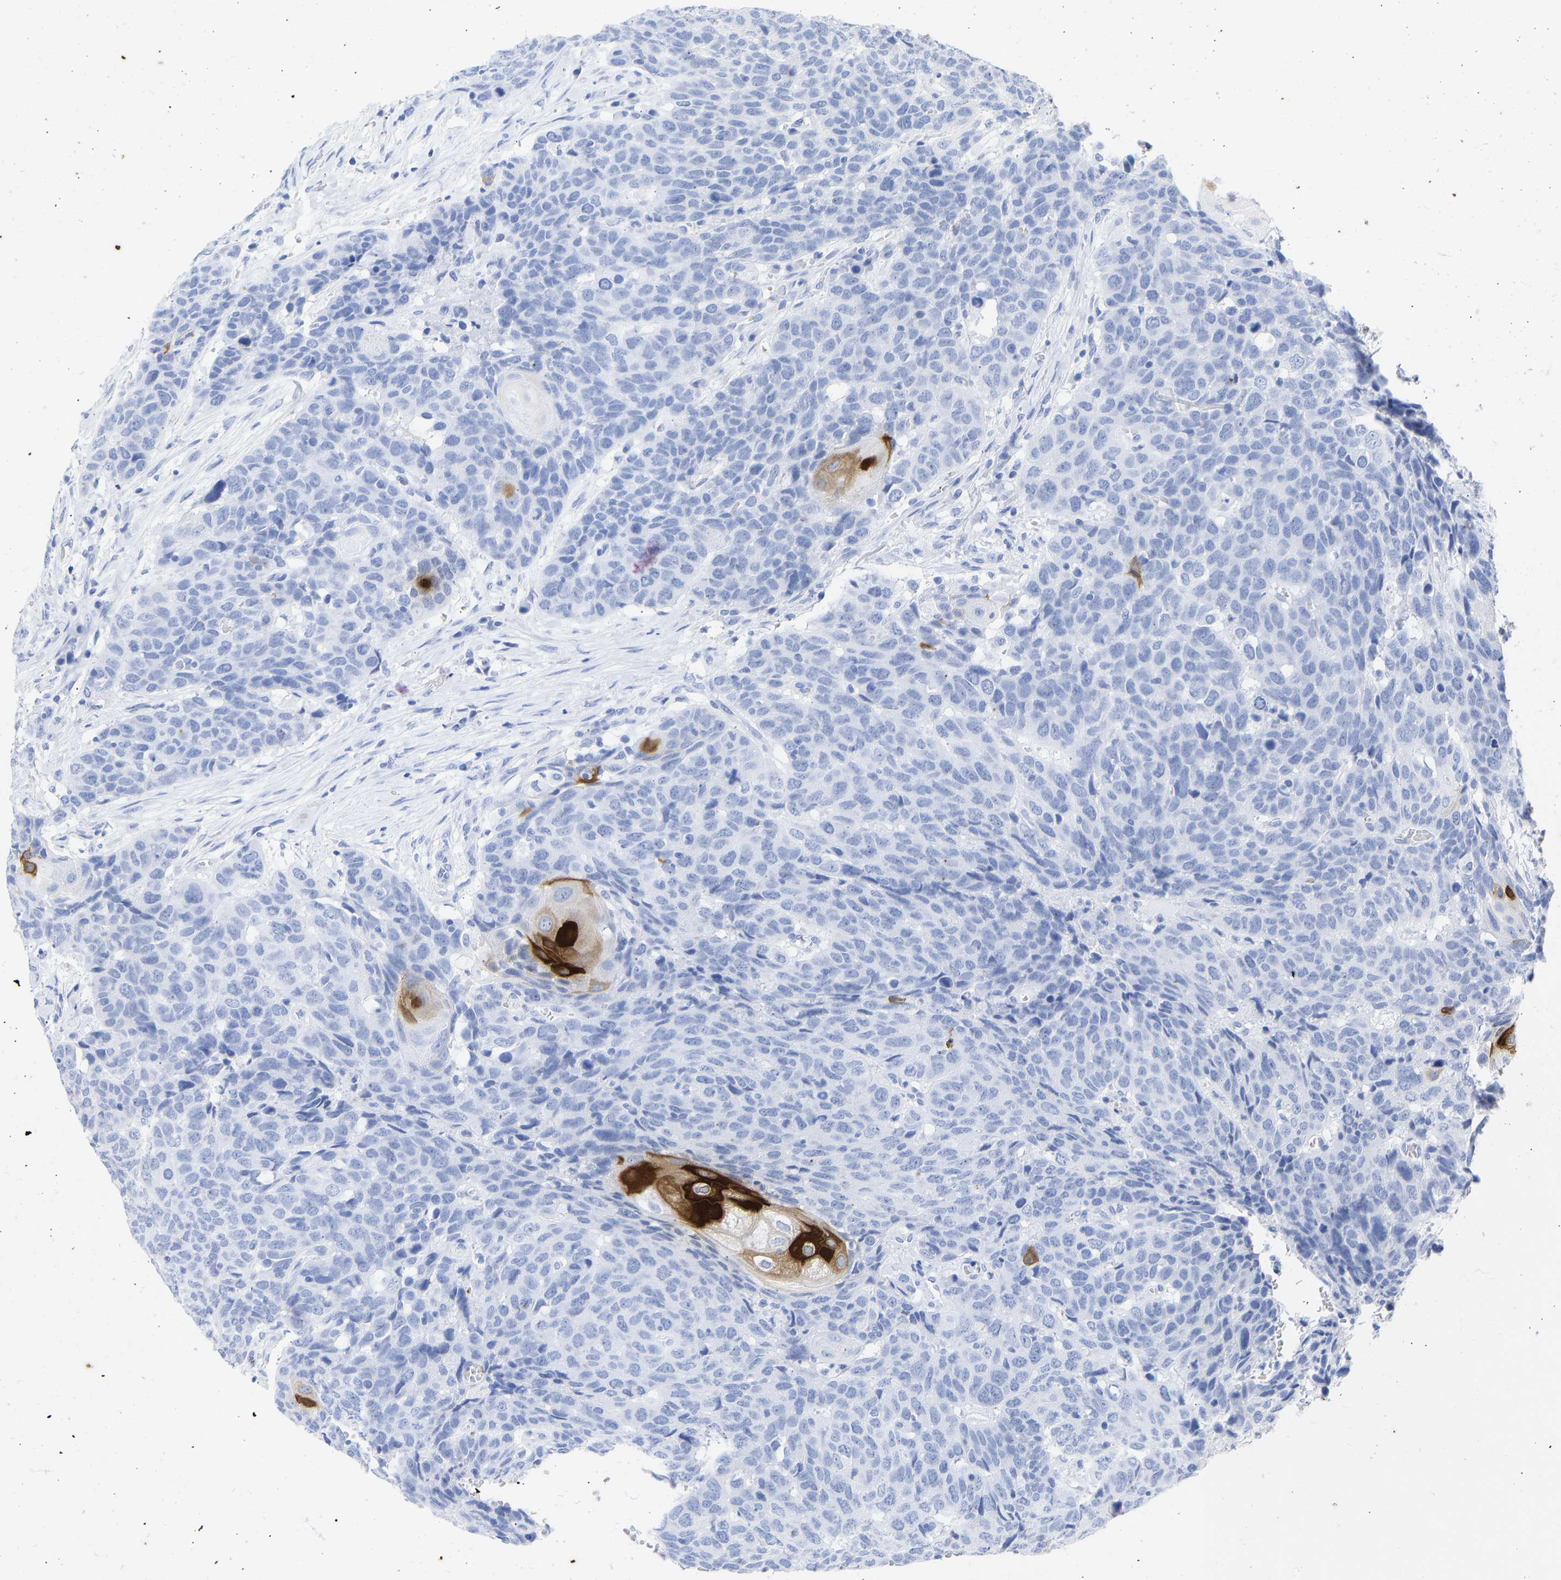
{"staining": {"intensity": "strong", "quantity": "<25%", "location": "cytoplasmic/membranous"}, "tissue": "head and neck cancer", "cell_type": "Tumor cells", "image_type": "cancer", "snomed": [{"axis": "morphology", "description": "Squamous cell carcinoma, NOS"}, {"axis": "topography", "description": "Head-Neck"}], "caption": "Immunohistochemical staining of head and neck squamous cell carcinoma exhibits strong cytoplasmic/membranous protein positivity in about <25% of tumor cells. Using DAB (brown) and hematoxylin (blue) stains, captured at high magnification using brightfield microscopy.", "gene": "KRT1", "patient": {"sex": "male", "age": 66}}